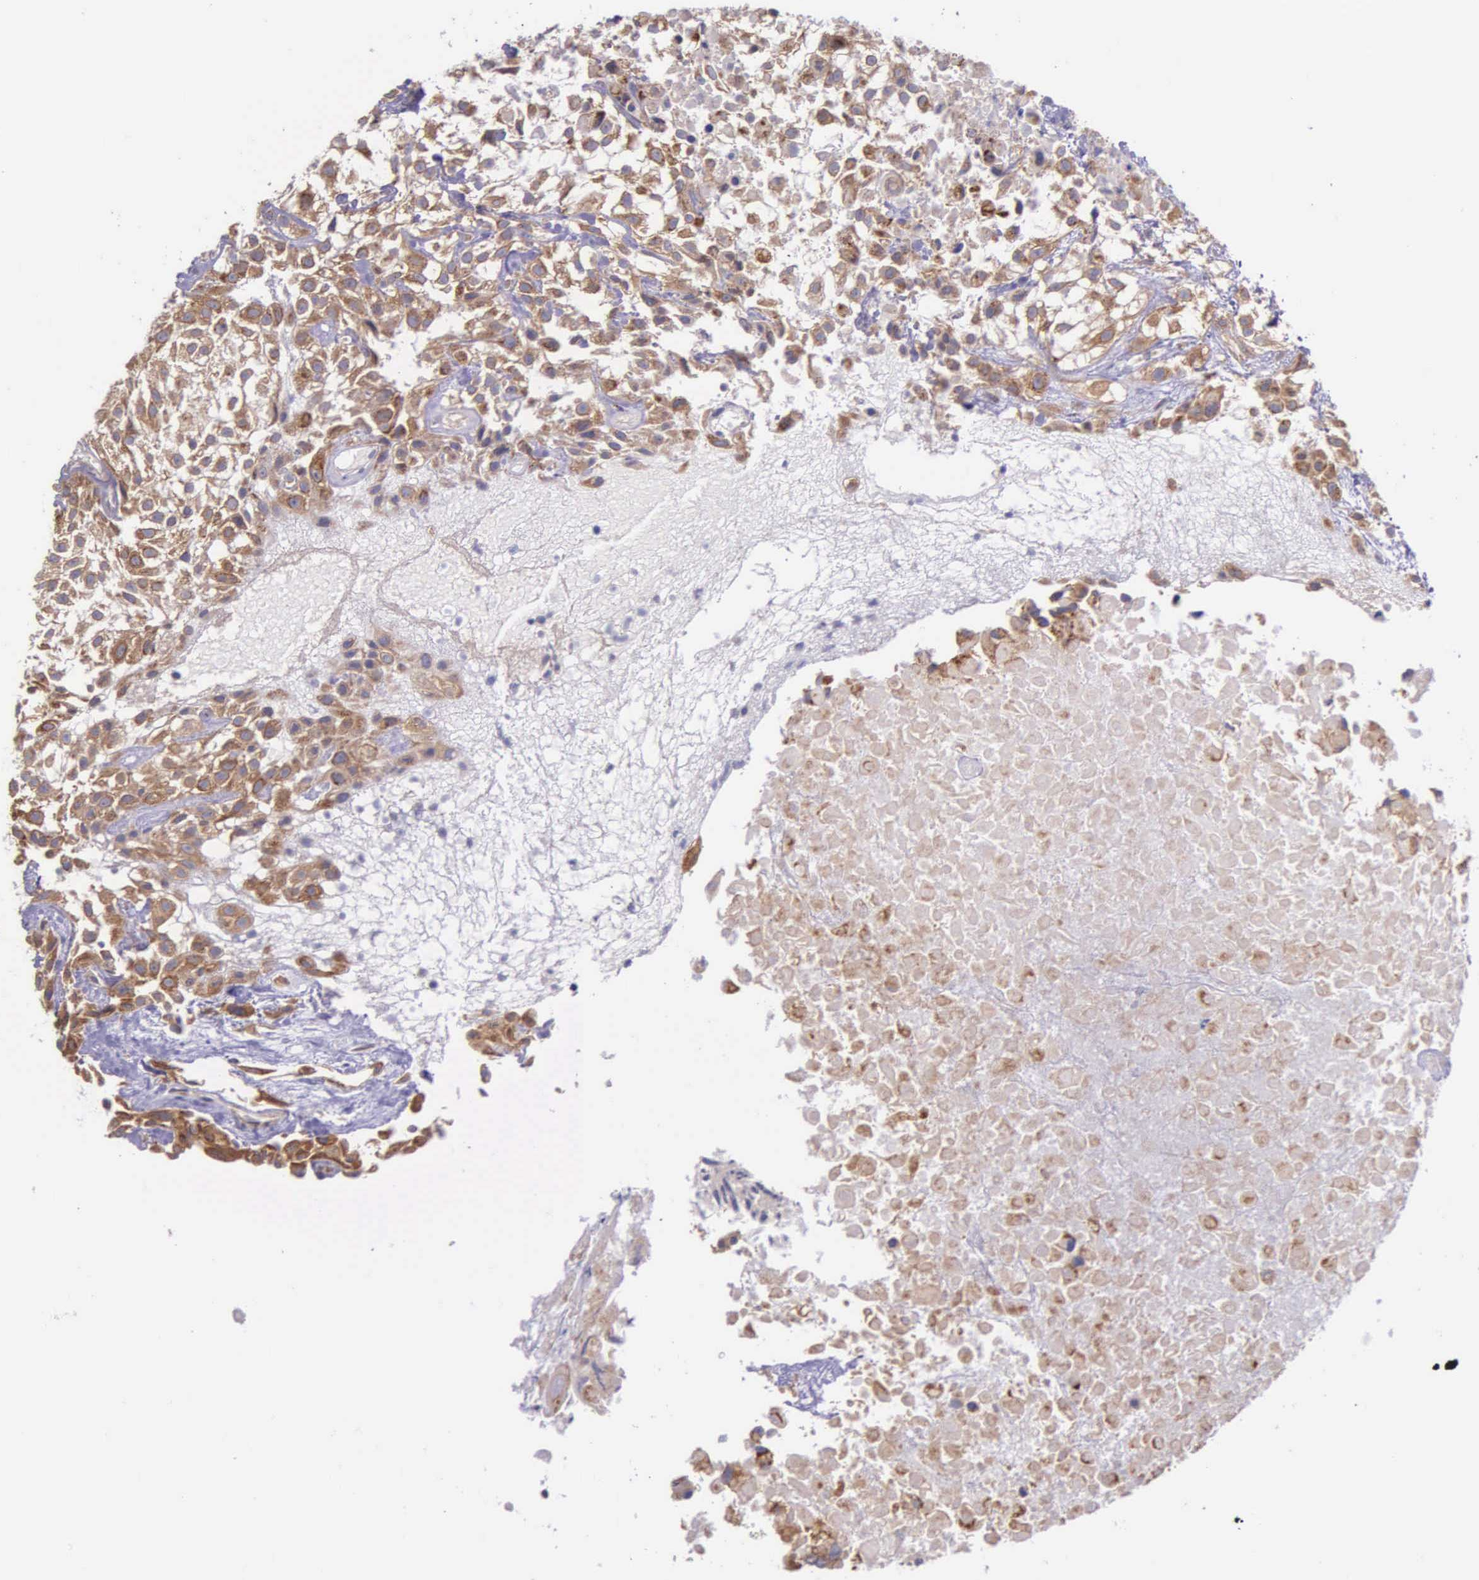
{"staining": {"intensity": "moderate", "quantity": "25%-75%", "location": "cytoplasmic/membranous"}, "tissue": "urothelial cancer", "cell_type": "Tumor cells", "image_type": "cancer", "snomed": [{"axis": "morphology", "description": "Urothelial carcinoma, High grade"}, {"axis": "topography", "description": "Urinary bladder"}], "caption": "Immunohistochemical staining of human urothelial cancer exhibits medium levels of moderate cytoplasmic/membranous protein positivity in about 25%-75% of tumor cells. Using DAB (brown) and hematoxylin (blue) stains, captured at high magnification using brightfield microscopy.", "gene": "NSDHL", "patient": {"sex": "male", "age": 56}}